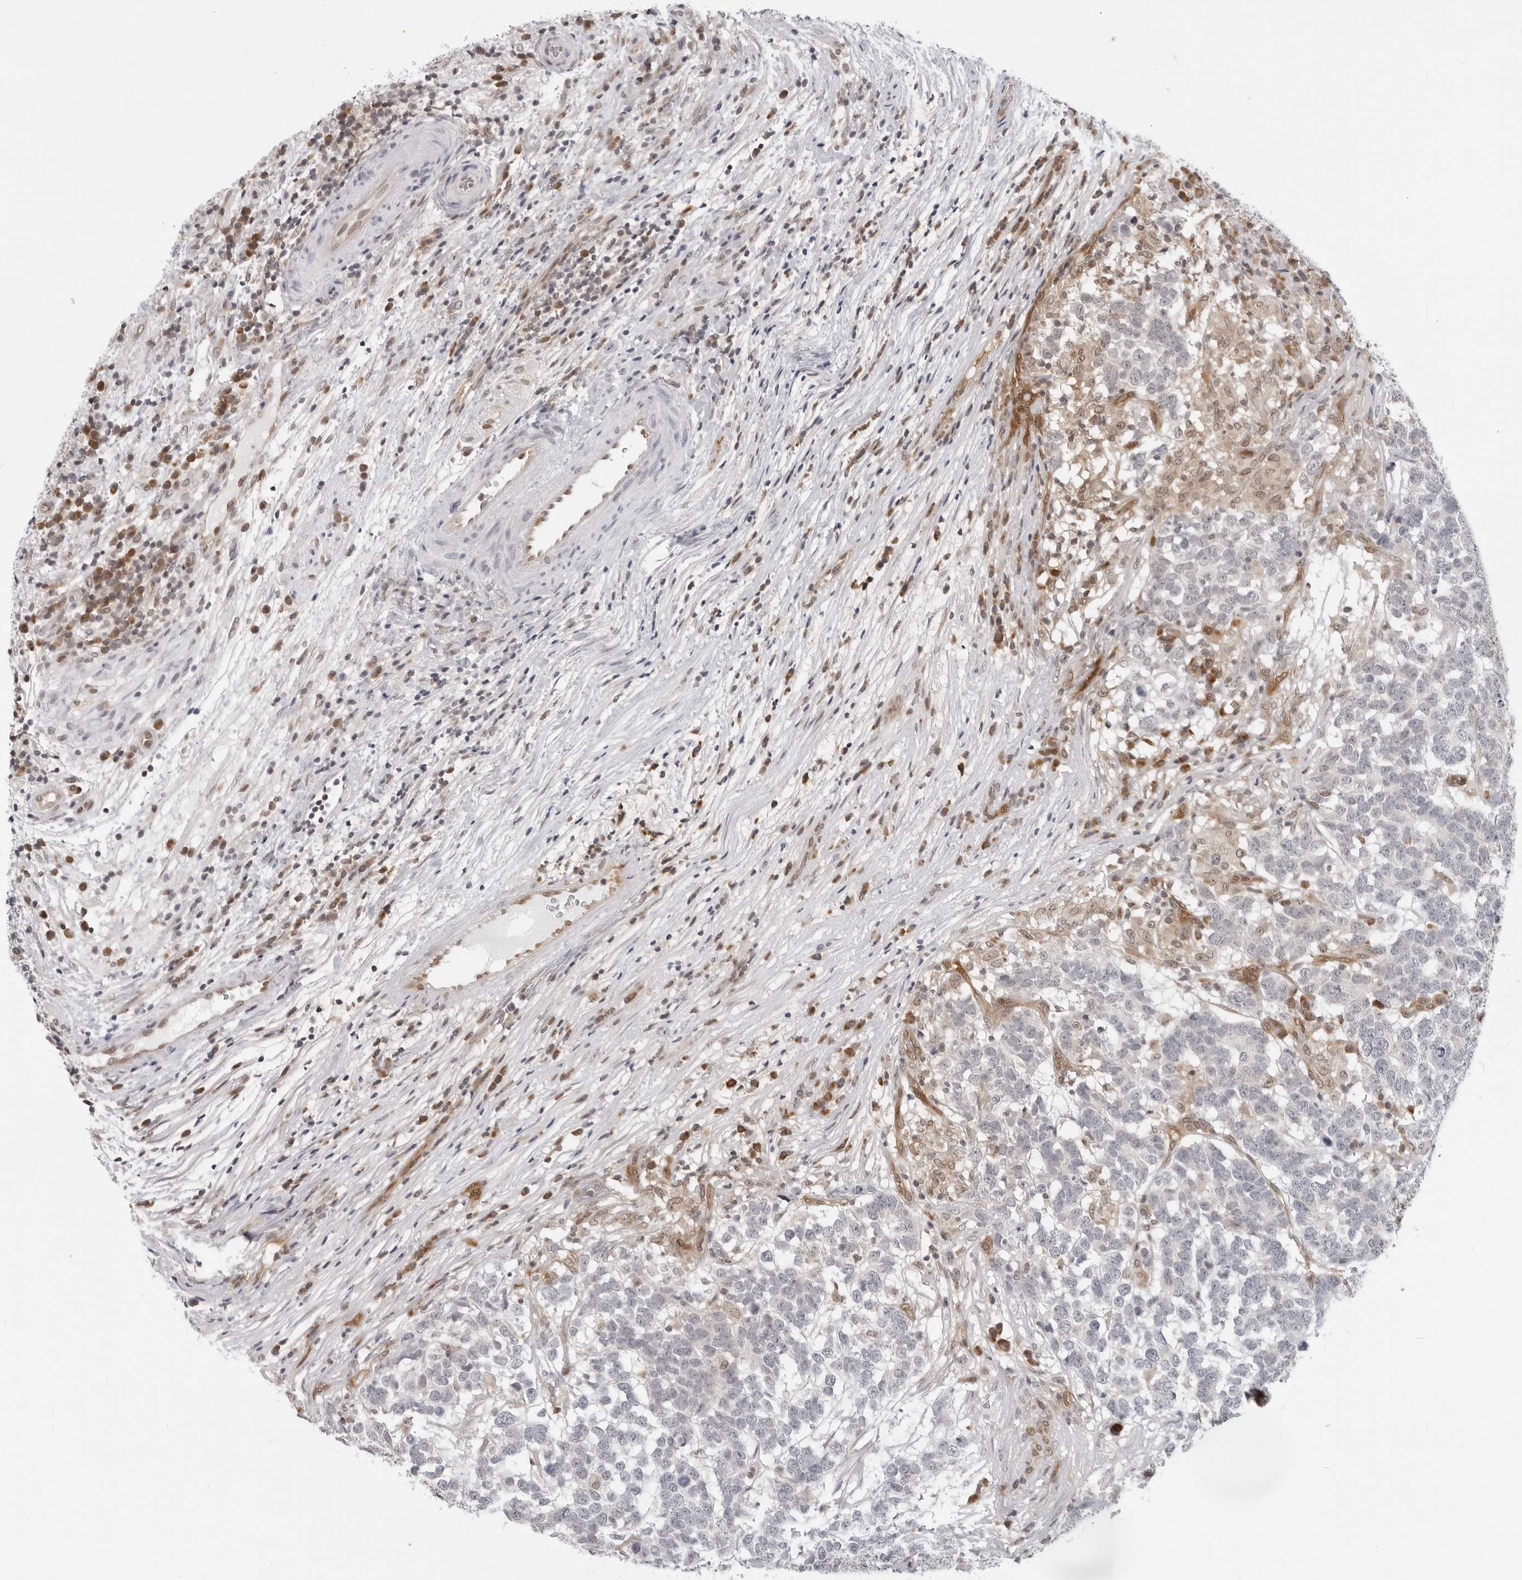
{"staining": {"intensity": "negative", "quantity": "none", "location": "none"}, "tissue": "testis cancer", "cell_type": "Tumor cells", "image_type": "cancer", "snomed": [{"axis": "morphology", "description": "Carcinoma, Embryonal, NOS"}, {"axis": "topography", "description": "Testis"}], "caption": "This is a micrograph of IHC staining of testis cancer, which shows no expression in tumor cells.", "gene": "CASP7", "patient": {"sex": "male", "age": 26}}